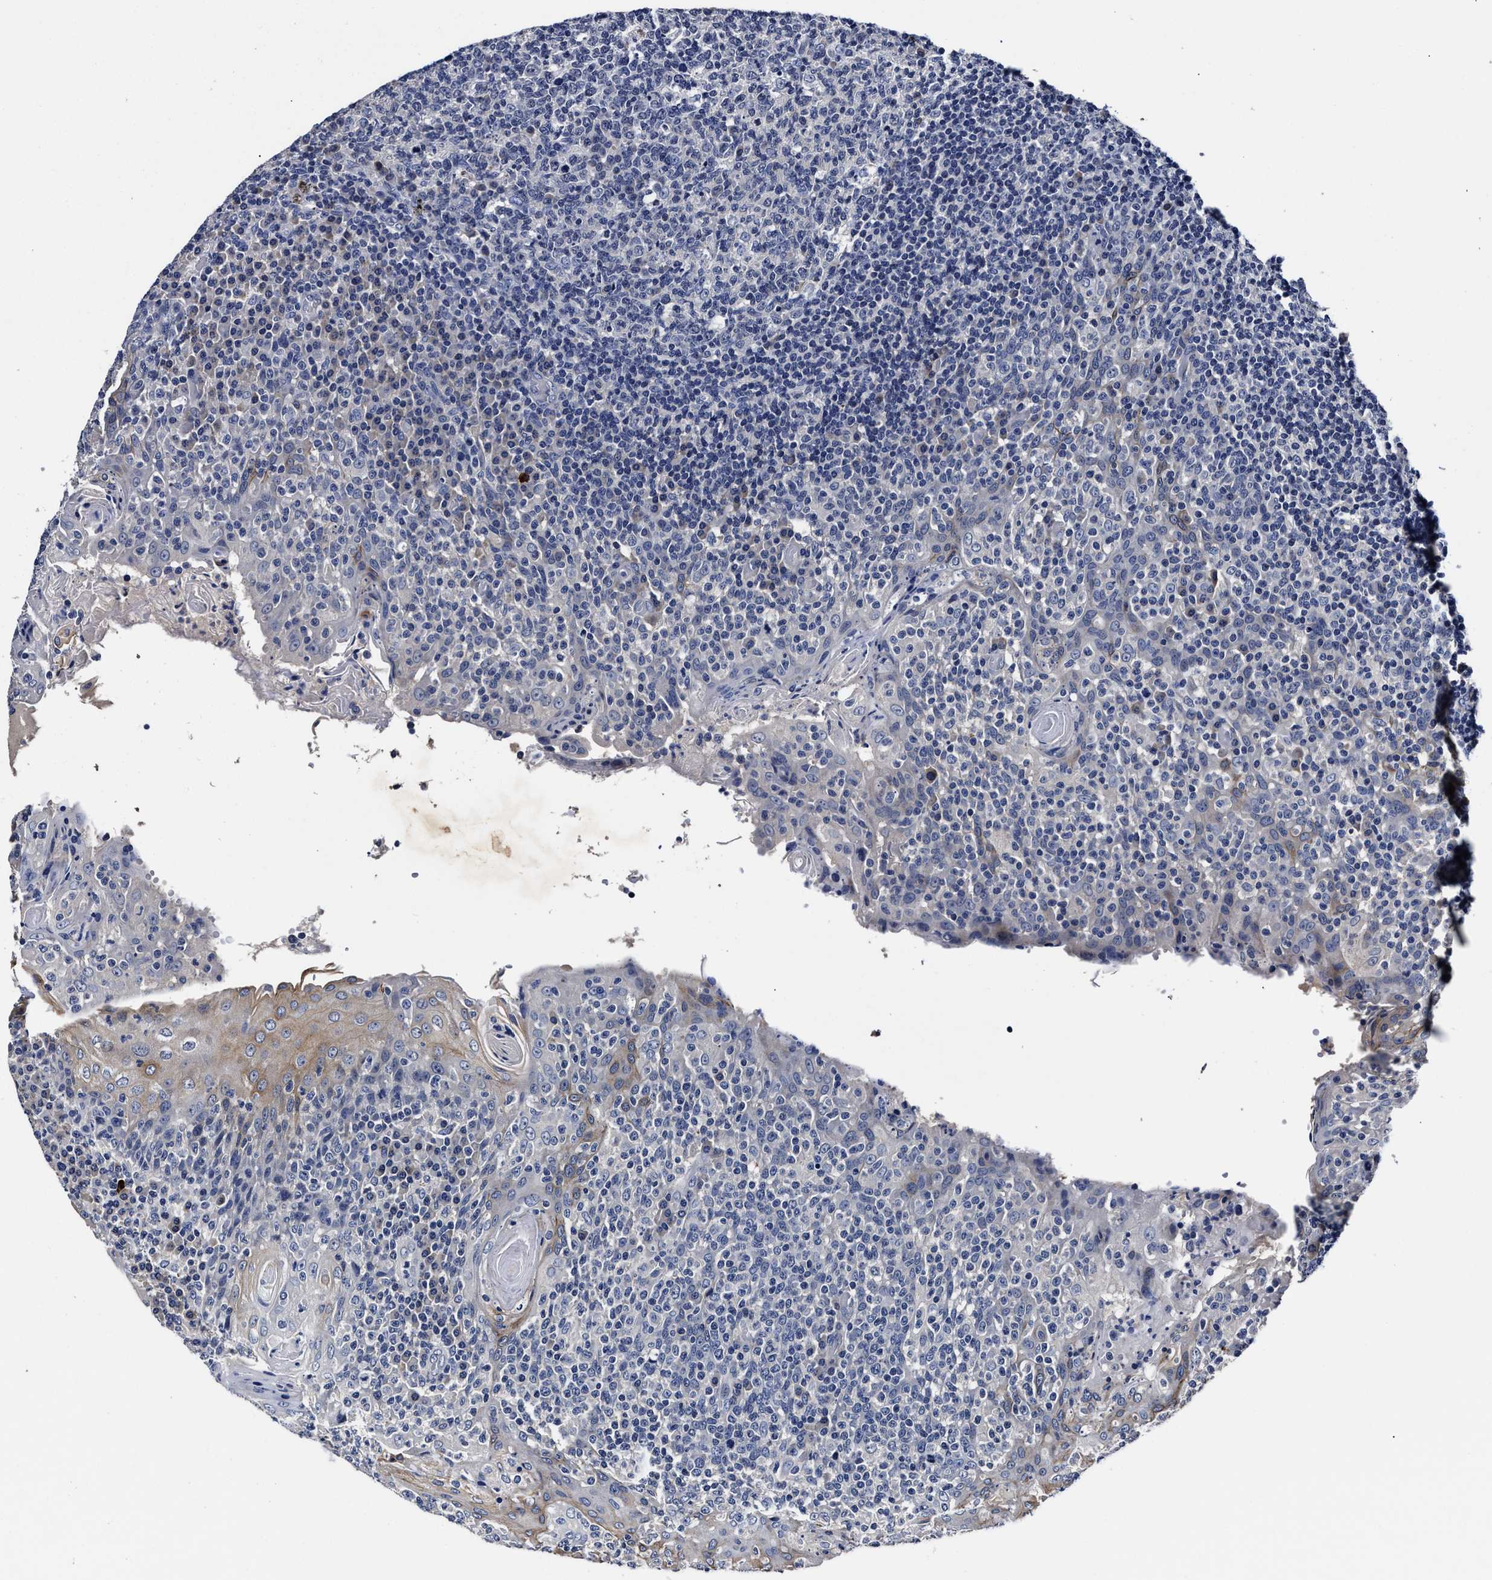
{"staining": {"intensity": "negative", "quantity": "none", "location": "none"}, "tissue": "tonsil", "cell_type": "Germinal center cells", "image_type": "normal", "snomed": [{"axis": "morphology", "description": "Normal tissue, NOS"}, {"axis": "topography", "description": "Tonsil"}], "caption": "IHC image of benign human tonsil stained for a protein (brown), which demonstrates no staining in germinal center cells. (Brightfield microscopy of DAB immunohistochemistry (IHC) at high magnification).", "gene": "OLFML2A", "patient": {"sex": "female", "age": 19}}